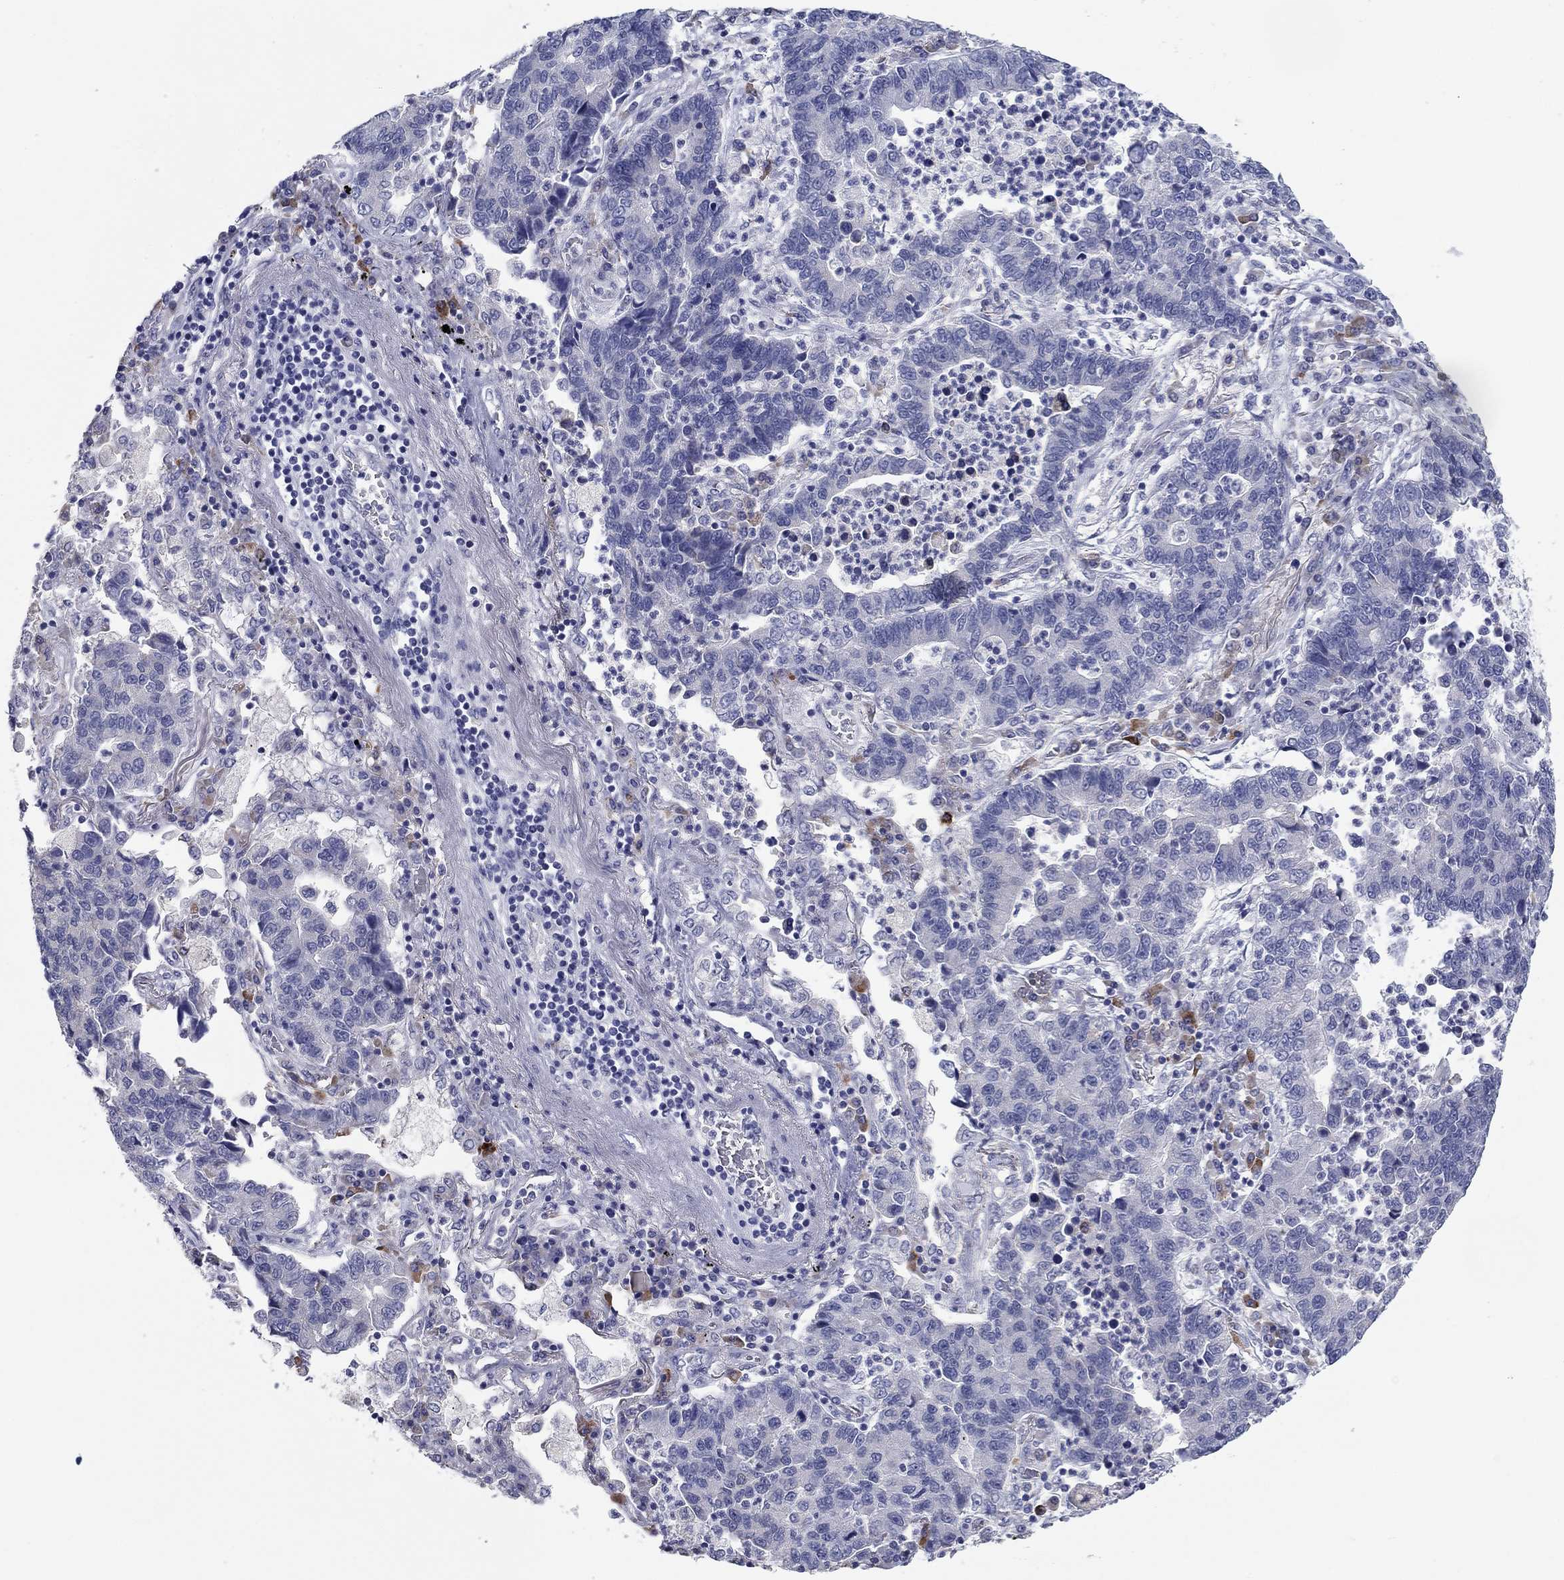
{"staining": {"intensity": "negative", "quantity": "none", "location": "none"}, "tissue": "lung cancer", "cell_type": "Tumor cells", "image_type": "cancer", "snomed": [{"axis": "morphology", "description": "Adenocarcinoma, NOS"}, {"axis": "topography", "description": "Lung"}], "caption": "Immunohistochemical staining of lung cancer shows no significant expression in tumor cells.", "gene": "GRK7", "patient": {"sex": "female", "age": 57}}